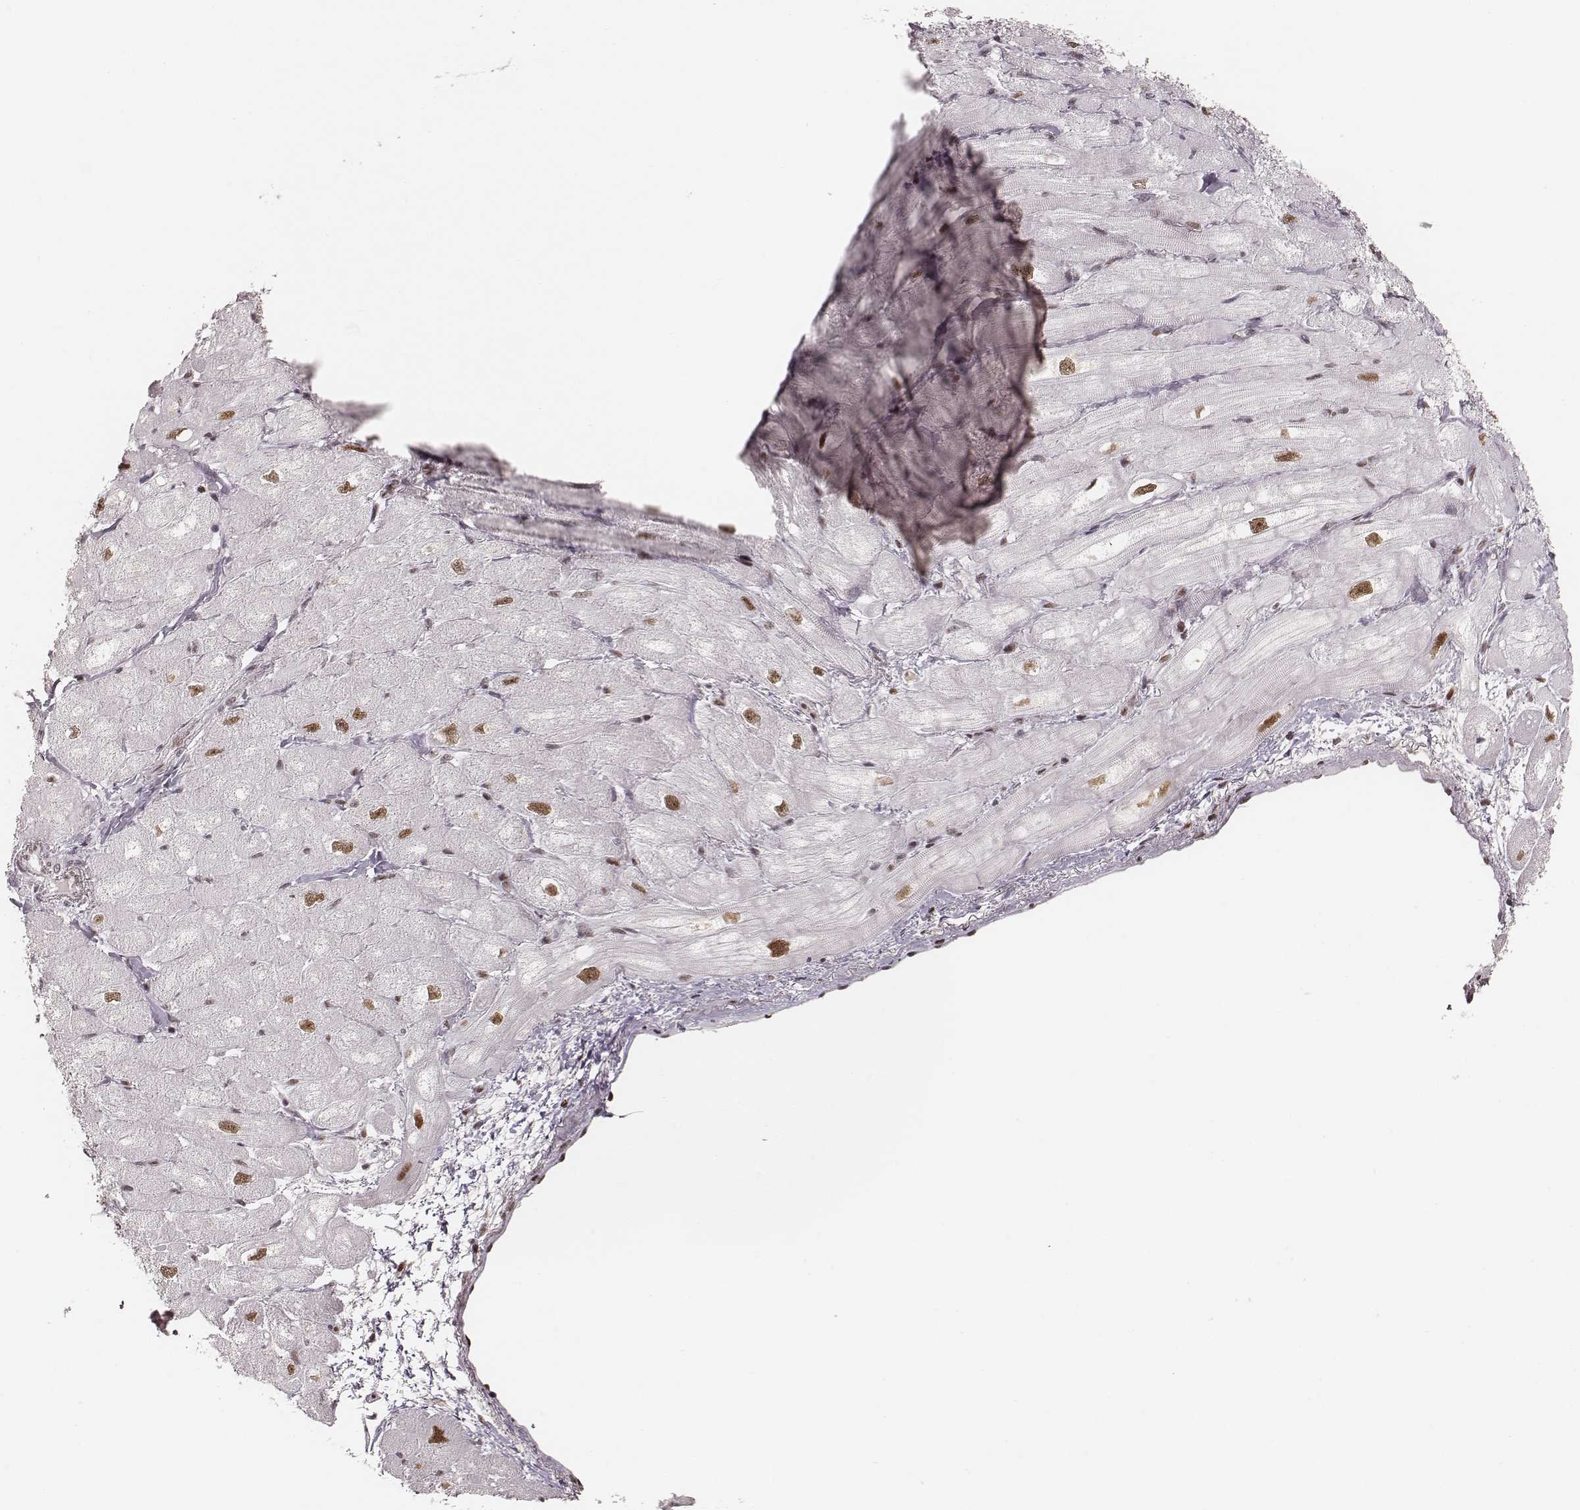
{"staining": {"intensity": "moderate", "quantity": ">75%", "location": "nuclear"}, "tissue": "heart muscle", "cell_type": "Cardiomyocytes", "image_type": "normal", "snomed": [{"axis": "morphology", "description": "Normal tissue, NOS"}, {"axis": "topography", "description": "Heart"}], "caption": "DAB immunohistochemical staining of unremarkable heart muscle shows moderate nuclear protein positivity in about >75% of cardiomyocytes. (DAB (3,3'-diaminobenzidine) IHC with brightfield microscopy, high magnification).", "gene": "PARP1", "patient": {"sex": "male", "age": 60}}